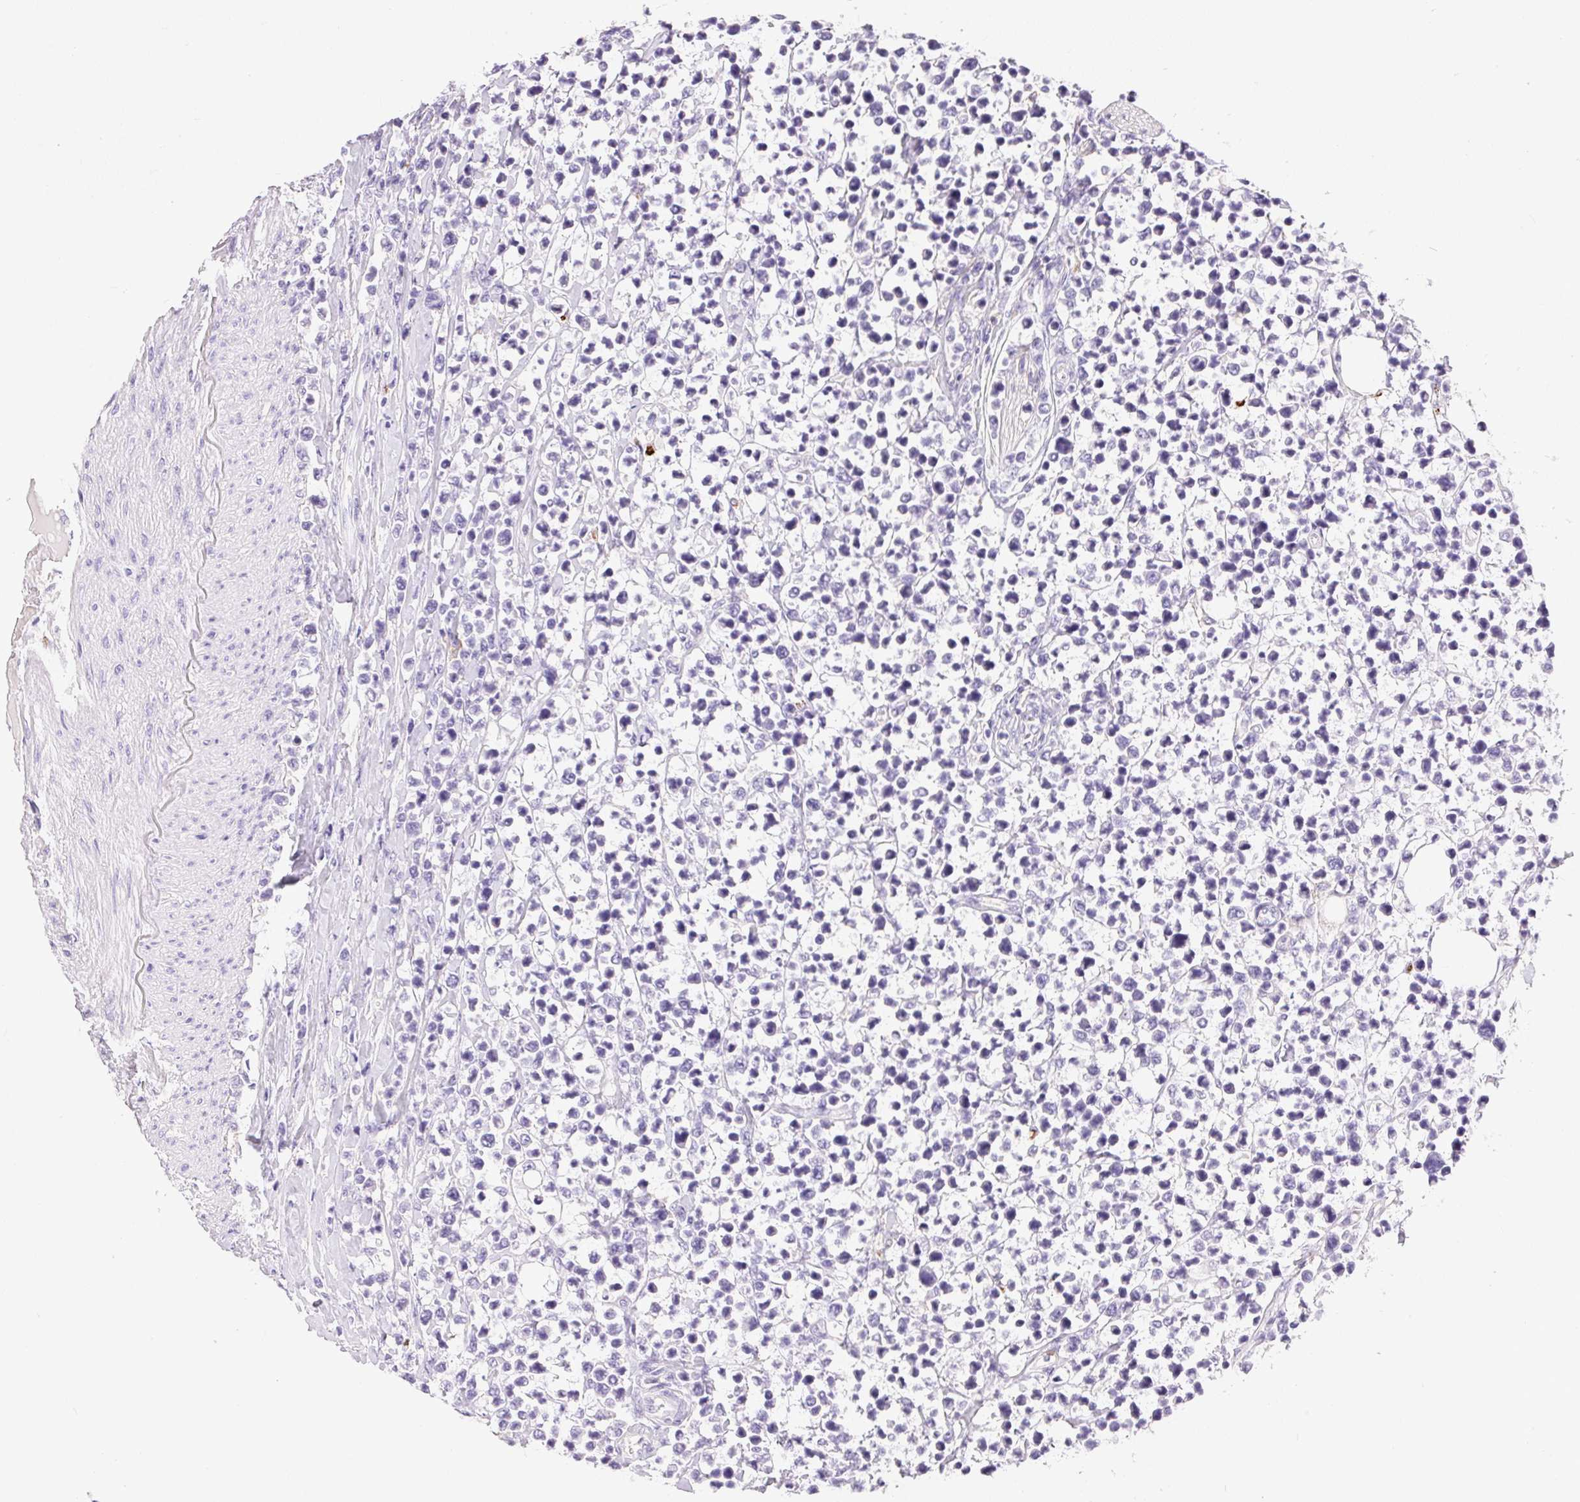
{"staining": {"intensity": "negative", "quantity": "none", "location": "none"}, "tissue": "lymphoma", "cell_type": "Tumor cells", "image_type": "cancer", "snomed": [{"axis": "morphology", "description": "Malignant lymphoma, non-Hodgkin's type, High grade"}, {"axis": "topography", "description": "Soft tissue"}], "caption": "High power microscopy micrograph of an IHC image of lymphoma, revealing no significant positivity in tumor cells.", "gene": "PNLIPRP3", "patient": {"sex": "female", "age": 56}}